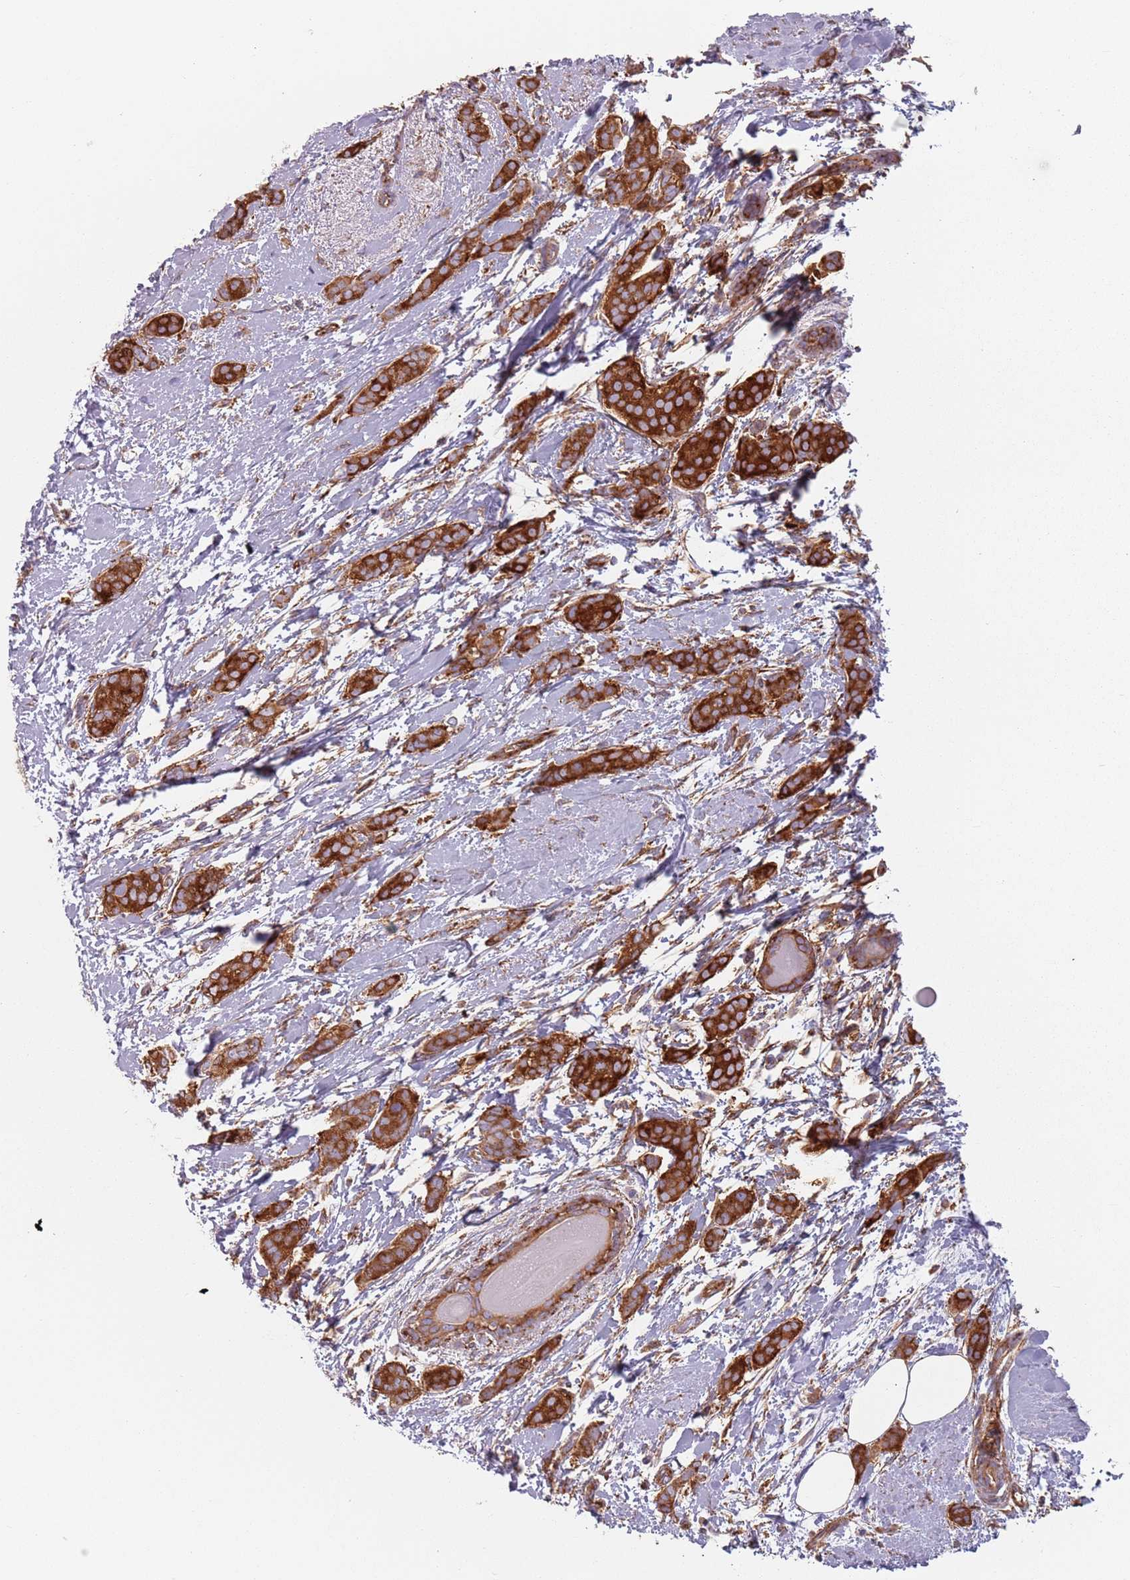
{"staining": {"intensity": "strong", "quantity": ">75%", "location": "cytoplasmic/membranous"}, "tissue": "breast cancer", "cell_type": "Tumor cells", "image_type": "cancer", "snomed": [{"axis": "morphology", "description": "Duct carcinoma"}, {"axis": "topography", "description": "Breast"}], "caption": "A high-resolution image shows IHC staining of breast cancer, which reveals strong cytoplasmic/membranous expression in about >75% of tumor cells.", "gene": "TPD52L2", "patient": {"sex": "female", "age": 72}}